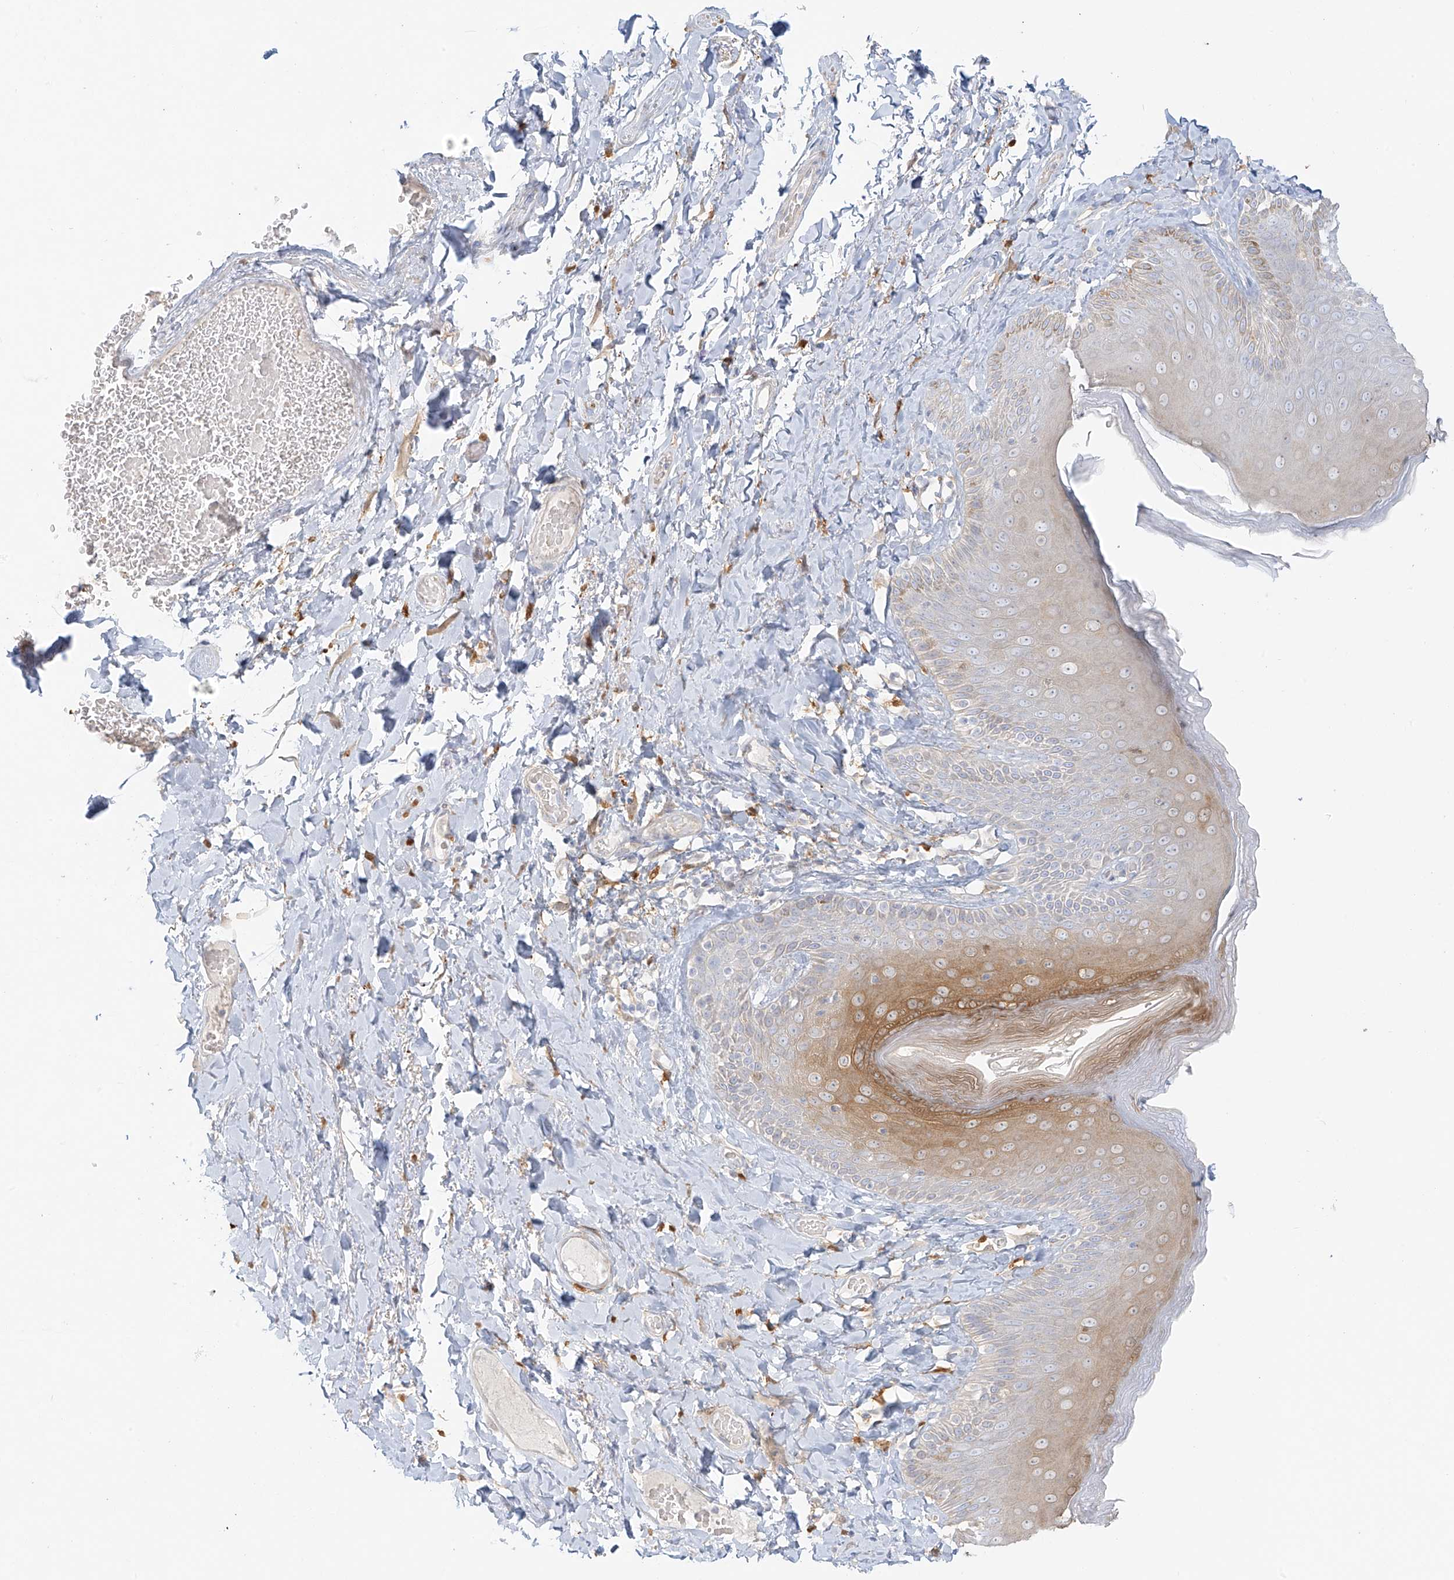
{"staining": {"intensity": "moderate", "quantity": "<25%", "location": "cytoplasmic/membranous"}, "tissue": "skin", "cell_type": "Epidermal cells", "image_type": "normal", "snomed": [{"axis": "morphology", "description": "Normal tissue, NOS"}, {"axis": "topography", "description": "Anal"}], "caption": "High-magnification brightfield microscopy of unremarkable skin stained with DAB (3,3'-diaminobenzidine) (brown) and counterstained with hematoxylin (blue). epidermal cells exhibit moderate cytoplasmic/membranous expression is identified in about<25% of cells. The protein is shown in brown color, while the nuclei are stained blue.", "gene": "UPK1B", "patient": {"sex": "male", "age": 69}}